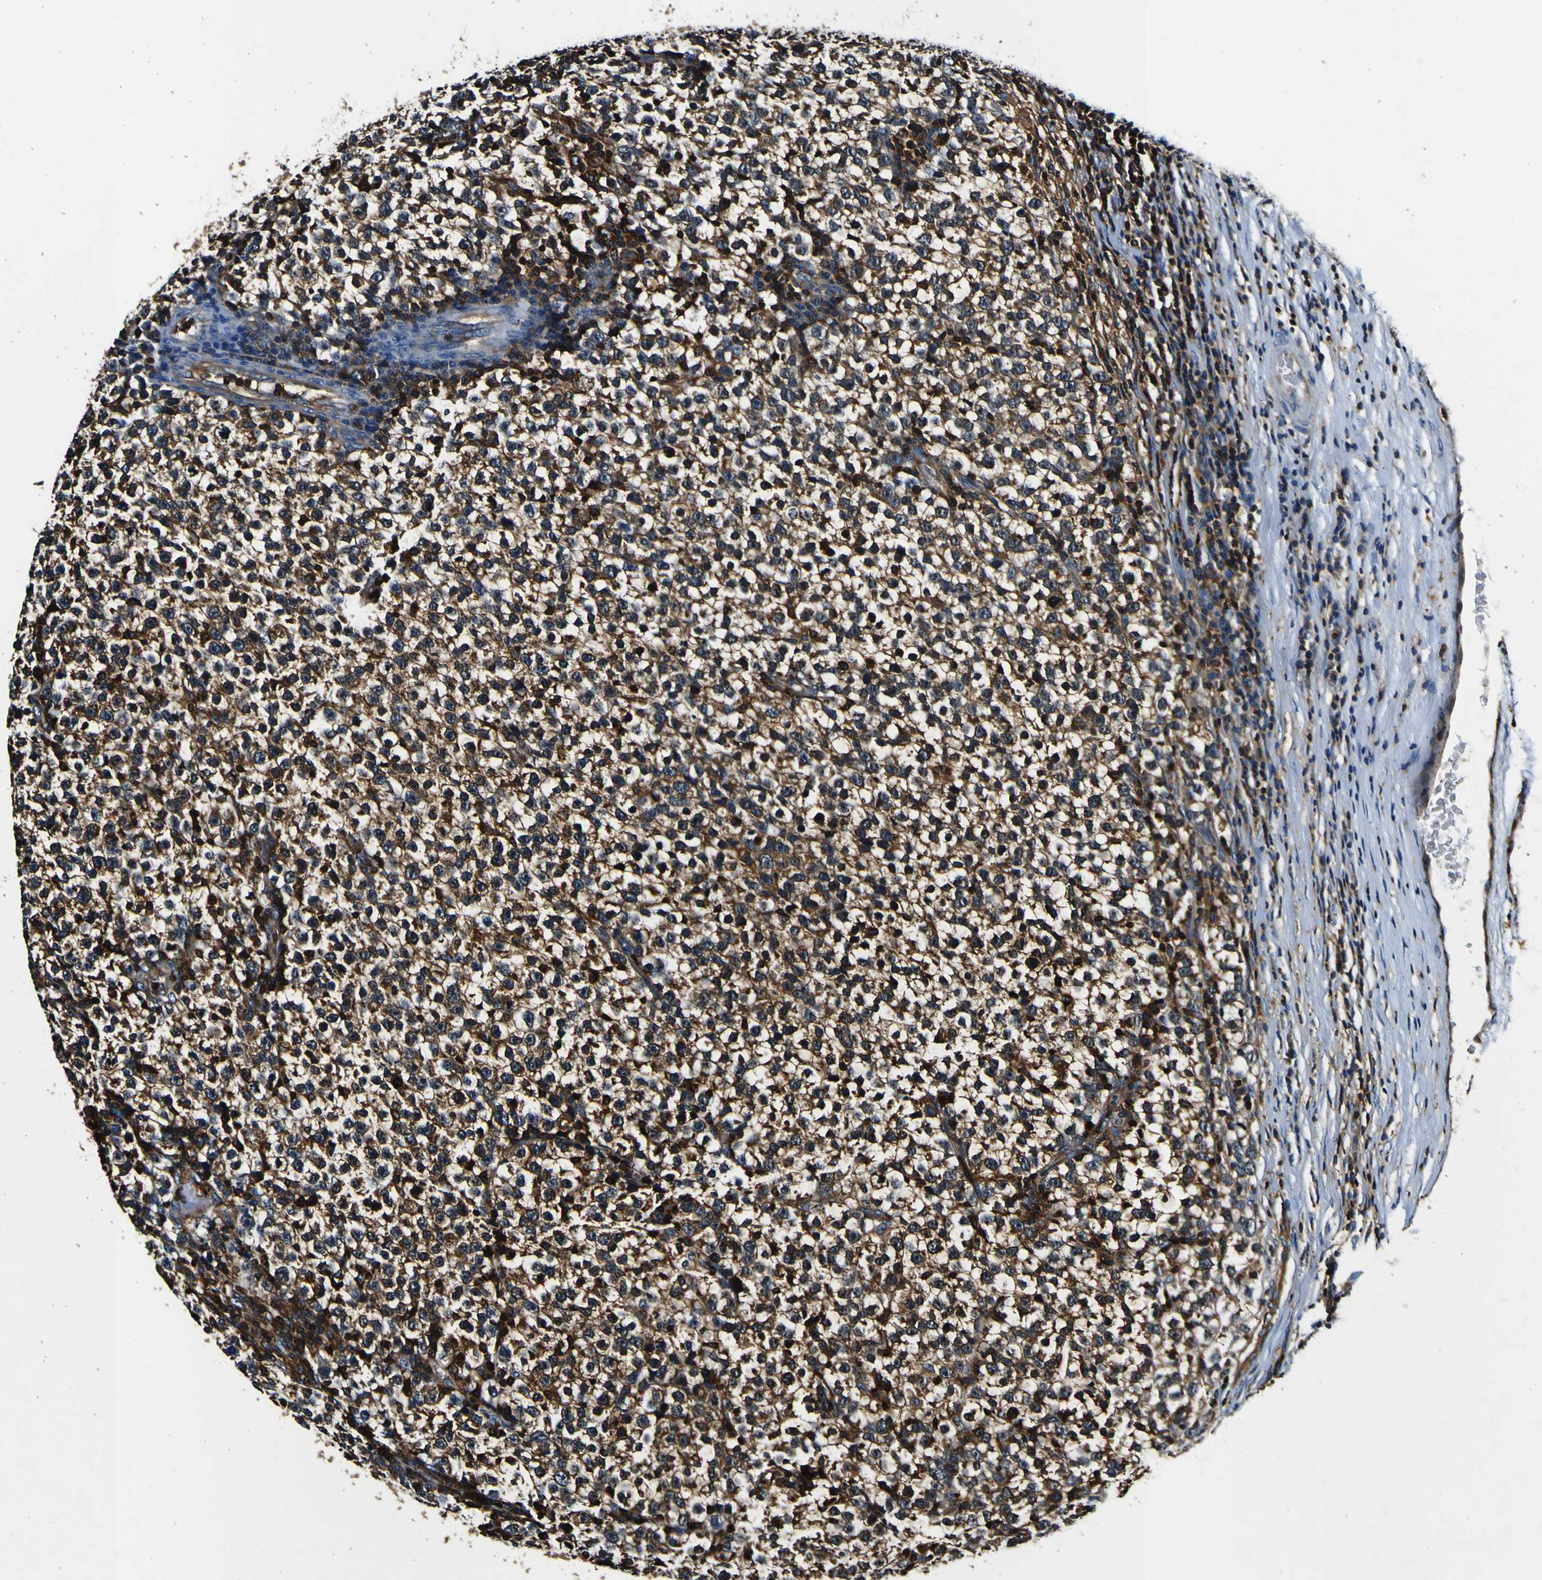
{"staining": {"intensity": "strong", "quantity": ">75%", "location": "cytoplasmic/membranous"}, "tissue": "testis cancer", "cell_type": "Tumor cells", "image_type": "cancer", "snomed": [{"axis": "morphology", "description": "Normal tissue, NOS"}, {"axis": "morphology", "description": "Seminoma, NOS"}, {"axis": "topography", "description": "Testis"}], "caption": "A brown stain shows strong cytoplasmic/membranous staining of a protein in testis seminoma tumor cells. The staining was performed using DAB (3,3'-diaminobenzidine), with brown indicating positive protein expression. Nuclei are stained blue with hematoxylin.", "gene": "RHOT2", "patient": {"sex": "male", "age": 43}}